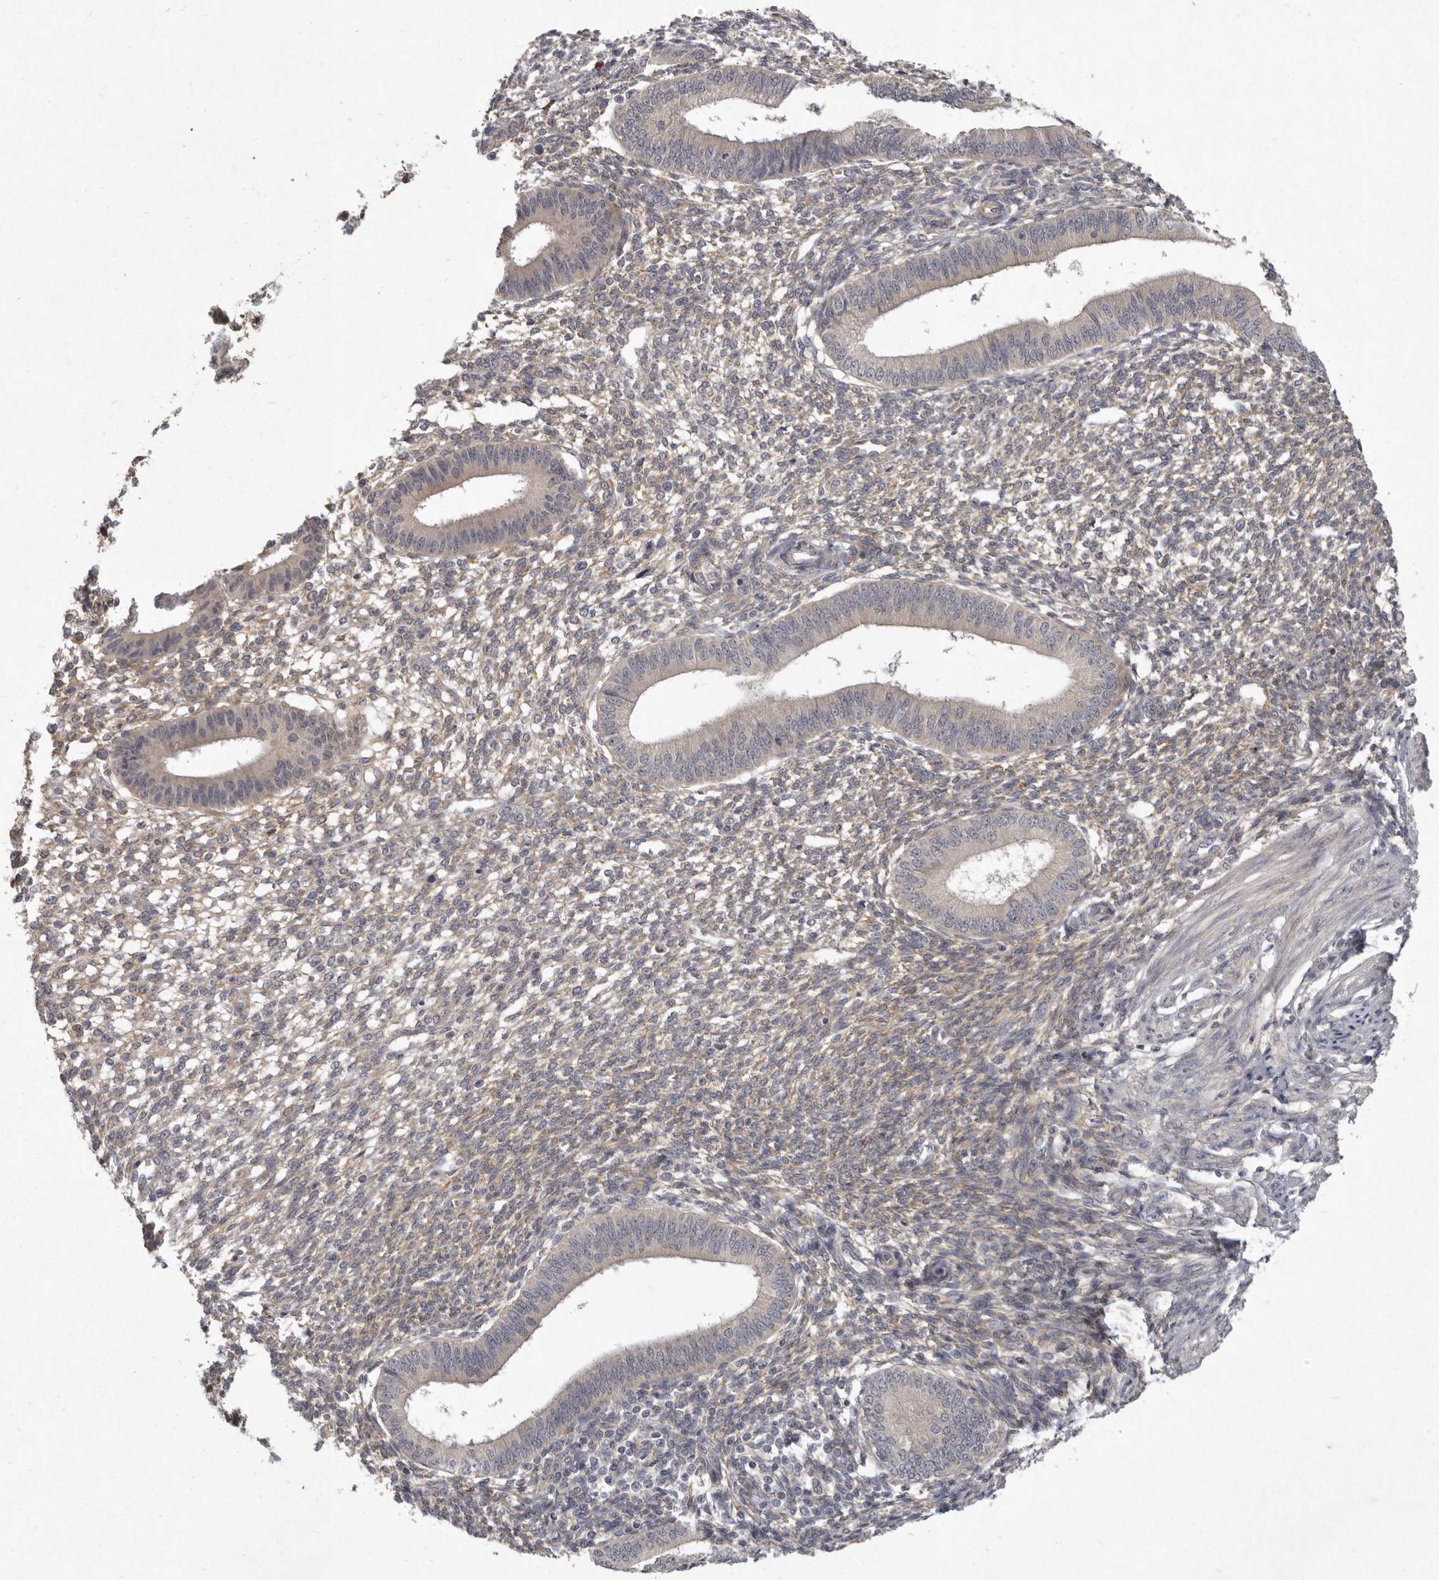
{"staining": {"intensity": "negative", "quantity": "none", "location": "none"}, "tissue": "endometrium", "cell_type": "Cells in endometrial stroma", "image_type": "normal", "snomed": [{"axis": "morphology", "description": "Normal tissue, NOS"}, {"axis": "topography", "description": "Endometrium"}], "caption": "This histopathology image is of unremarkable endometrium stained with immunohistochemistry (IHC) to label a protein in brown with the nuclei are counter-stained blue. There is no positivity in cells in endometrial stroma.", "gene": "SLC22A1", "patient": {"sex": "female", "age": 46}}